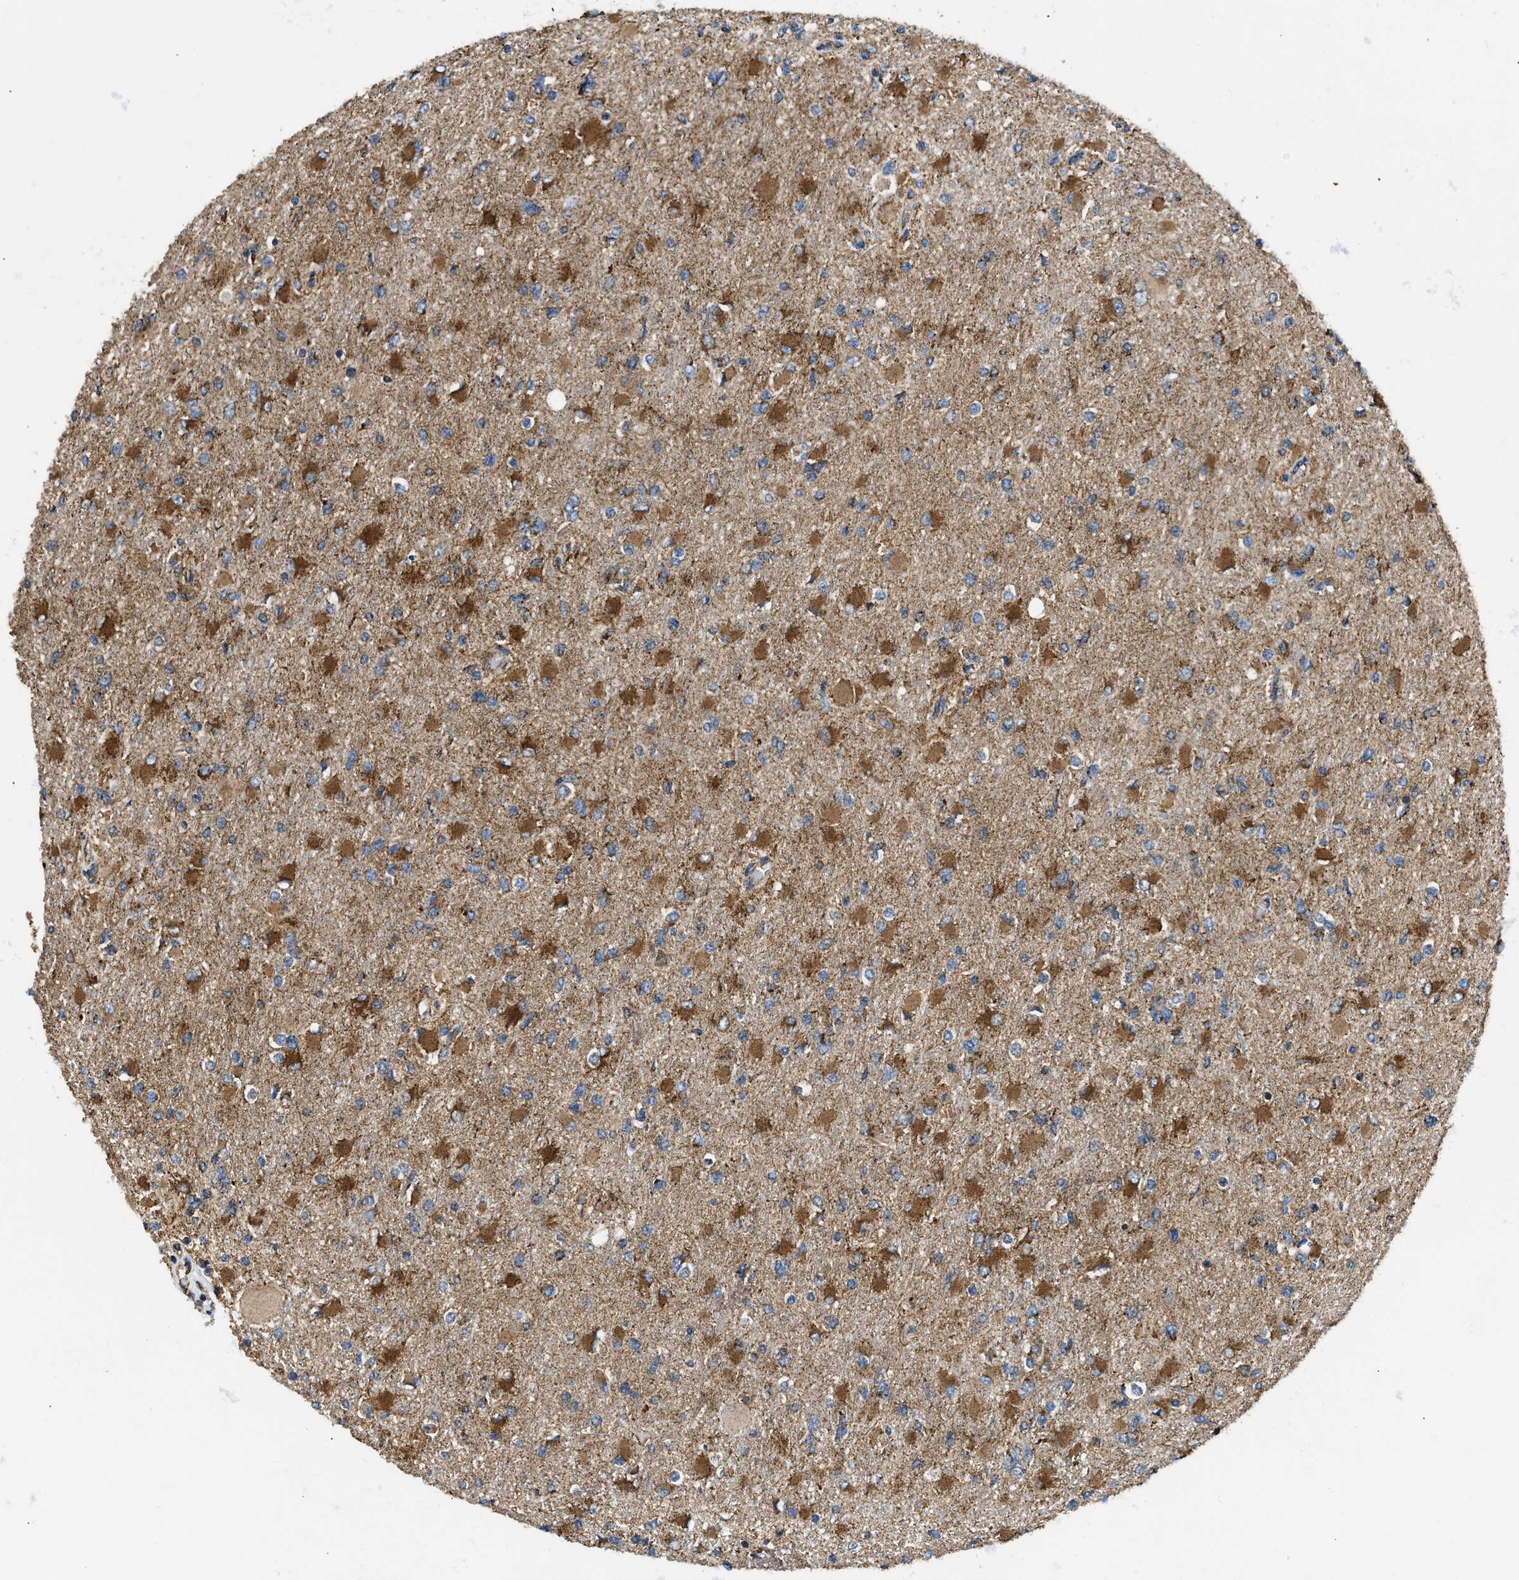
{"staining": {"intensity": "strong", "quantity": ">75%", "location": "cytoplasmic/membranous"}, "tissue": "glioma", "cell_type": "Tumor cells", "image_type": "cancer", "snomed": [{"axis": "morphology", "description": "Glioma, malignant, High grade"}, {"axis": "topography", "description": "Cerebral cortex"}], "caption": "Tumor cells exhibit high levels of strong cytoplasmic/membranous positivity in about >75% of cells in human glioma.", "gene": "OPTN", "patient": {"sex": "female", "age": 36}}